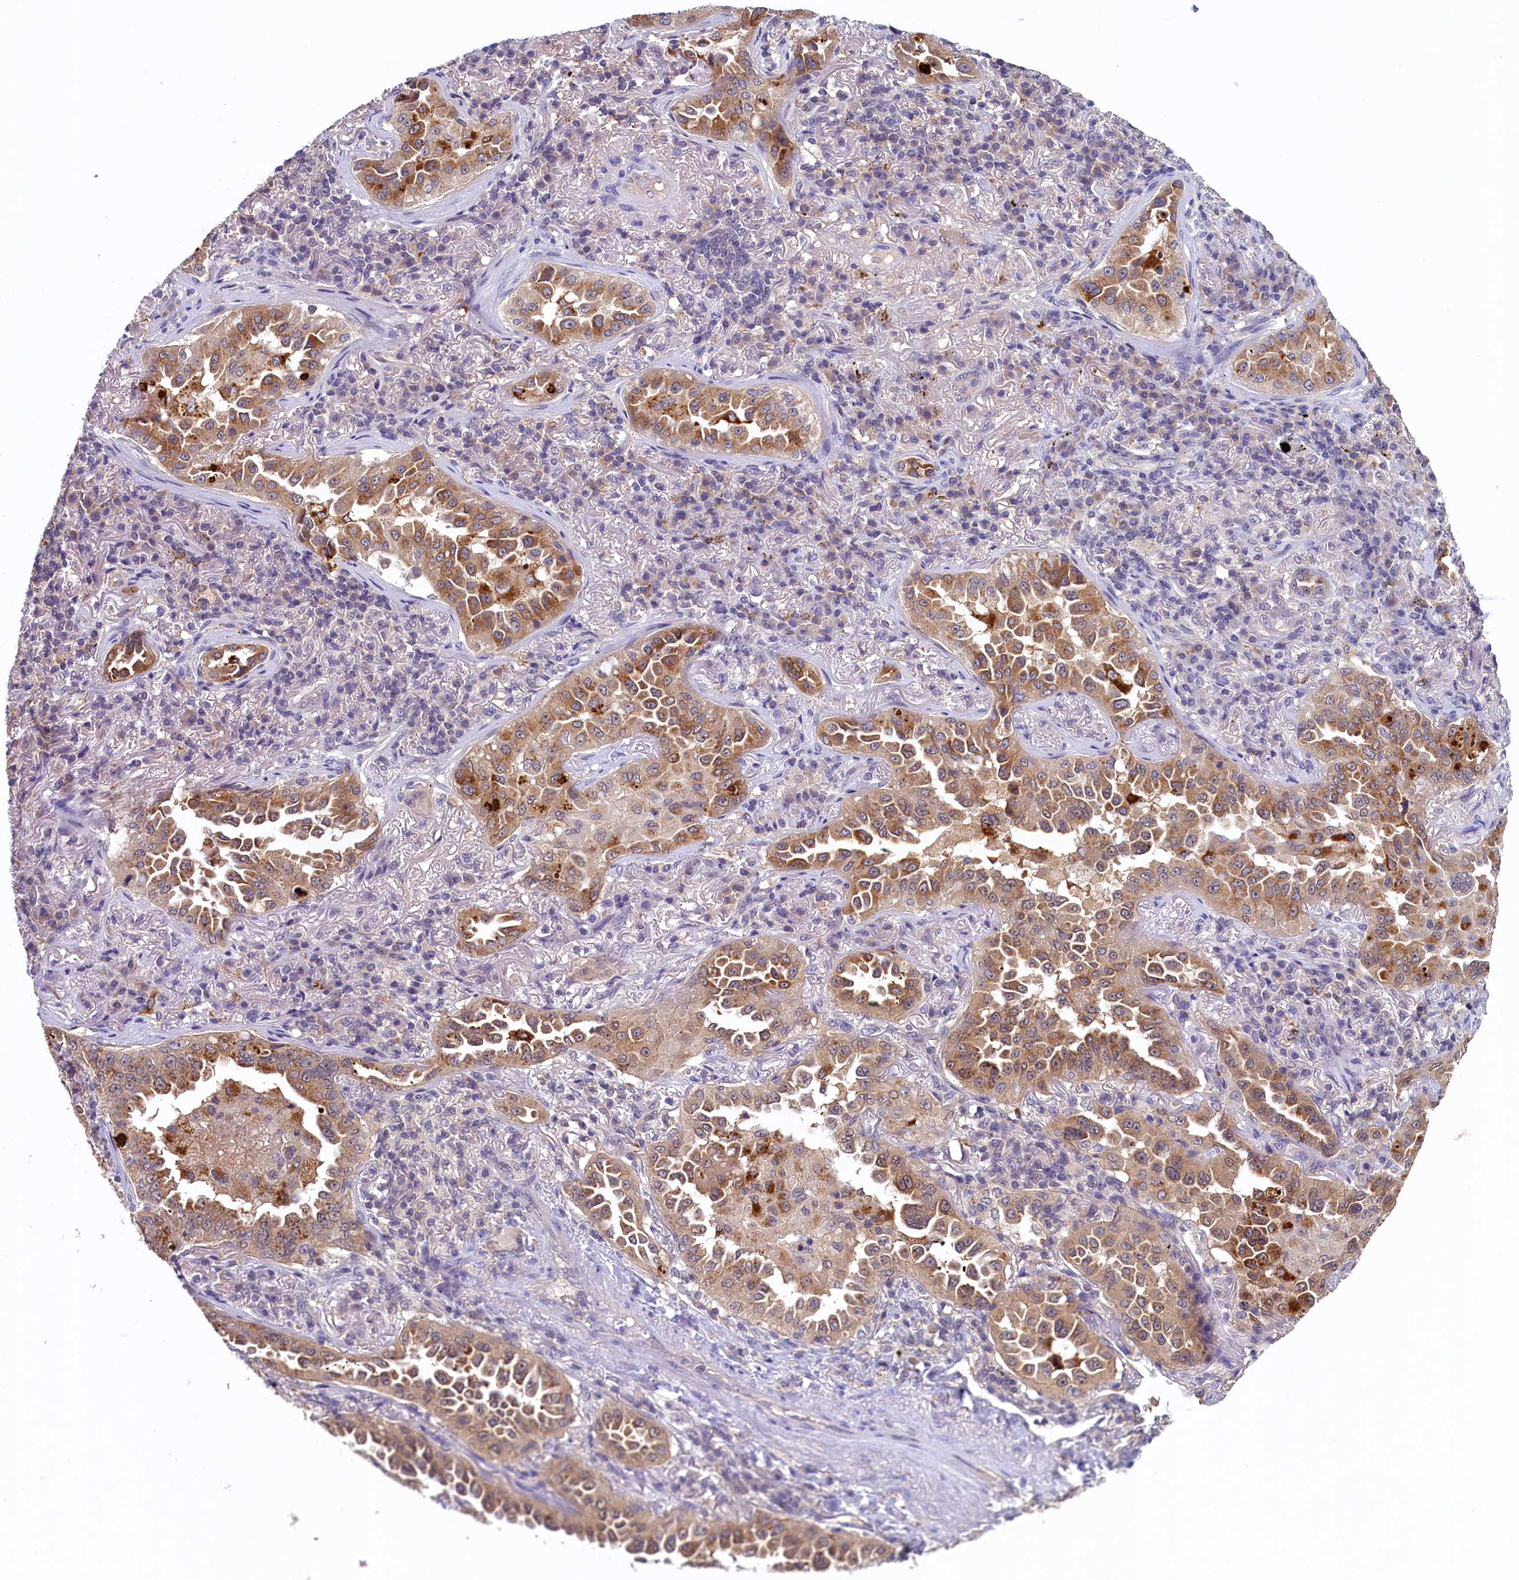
{"staining": {"intensity": "moderate", "quantity": ">75%", "location": "cytoplasmic/membranous"}, "tissue": "lung cancer", "cell_type": "Tumor cells", "image_type": "cancer", "snomed": [{"axis": "morphology", "description": "Adenocarcinoma, NOS"}, {"axis": "topography", "description": "Lung"}], "caption": "Immunohistochemistry (IHC) of lung adenocarcinoma reveals medium levels of moderate cytoplasmic/membranous staining in approximately >75% of tumor cells.", "gene": "NUBP2", "patient": {"sex": "female", "age": 69}}